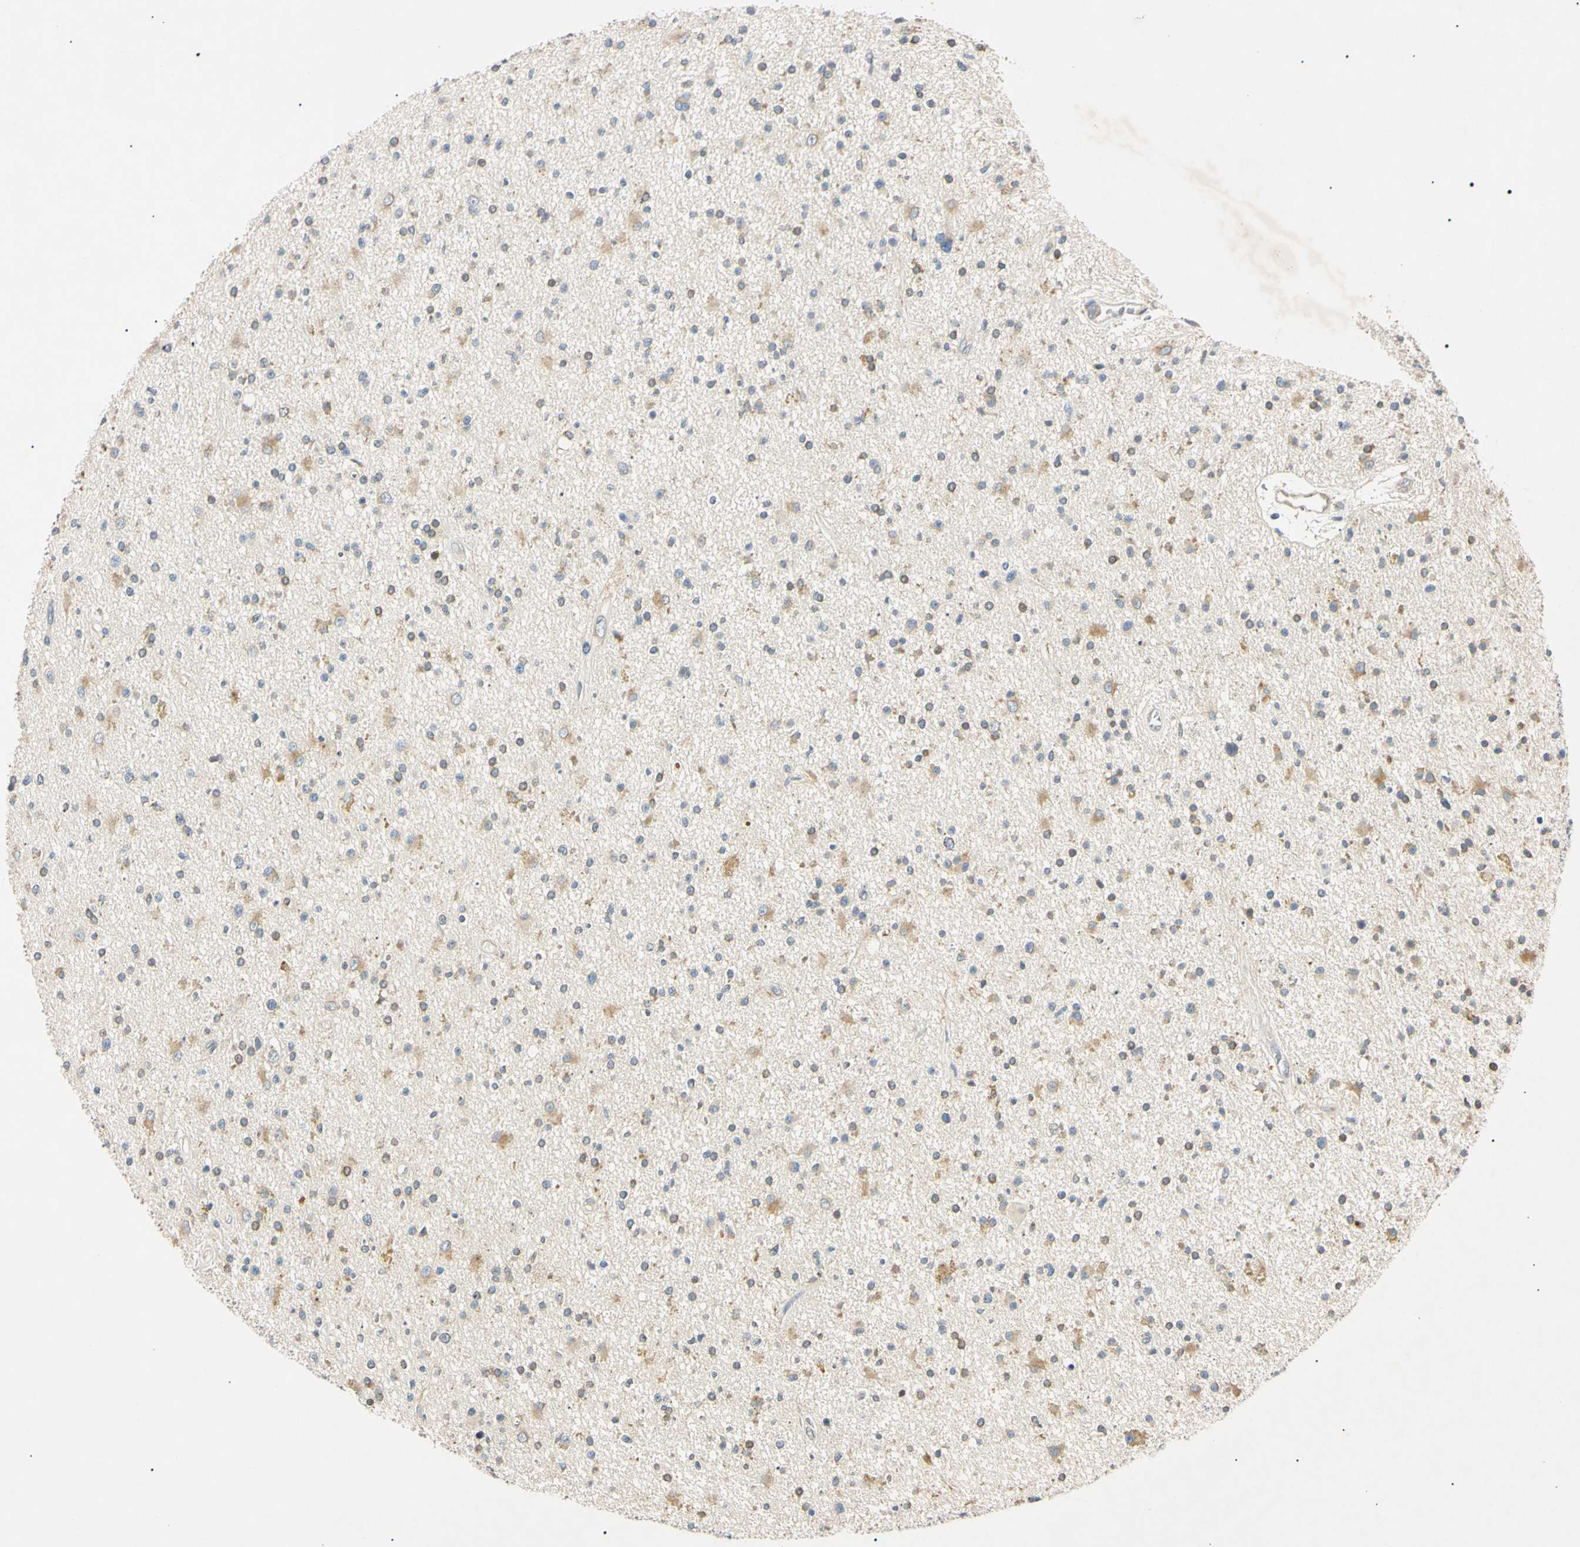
{"staining": {"intensity": "moderate", "quantity": "25%-75%", "location": "cytoplasmic/membranous"}, "tissue": "glioma", "cell_type": "Tumor cells", "image_type": "cancer", "snomed": [{"axis": "morphology", "description": "Glioma, malignant, High grade"}, {"axis": "topography", "description": "Brain"}], "caption": "Protein expression analysis of human glioma reveals moderate cytoplasmic/membranous expression in about 25%-75% of tumor cells.", "gene": "DNAJB12", "patient": {"sex": "male", "age": 33}}